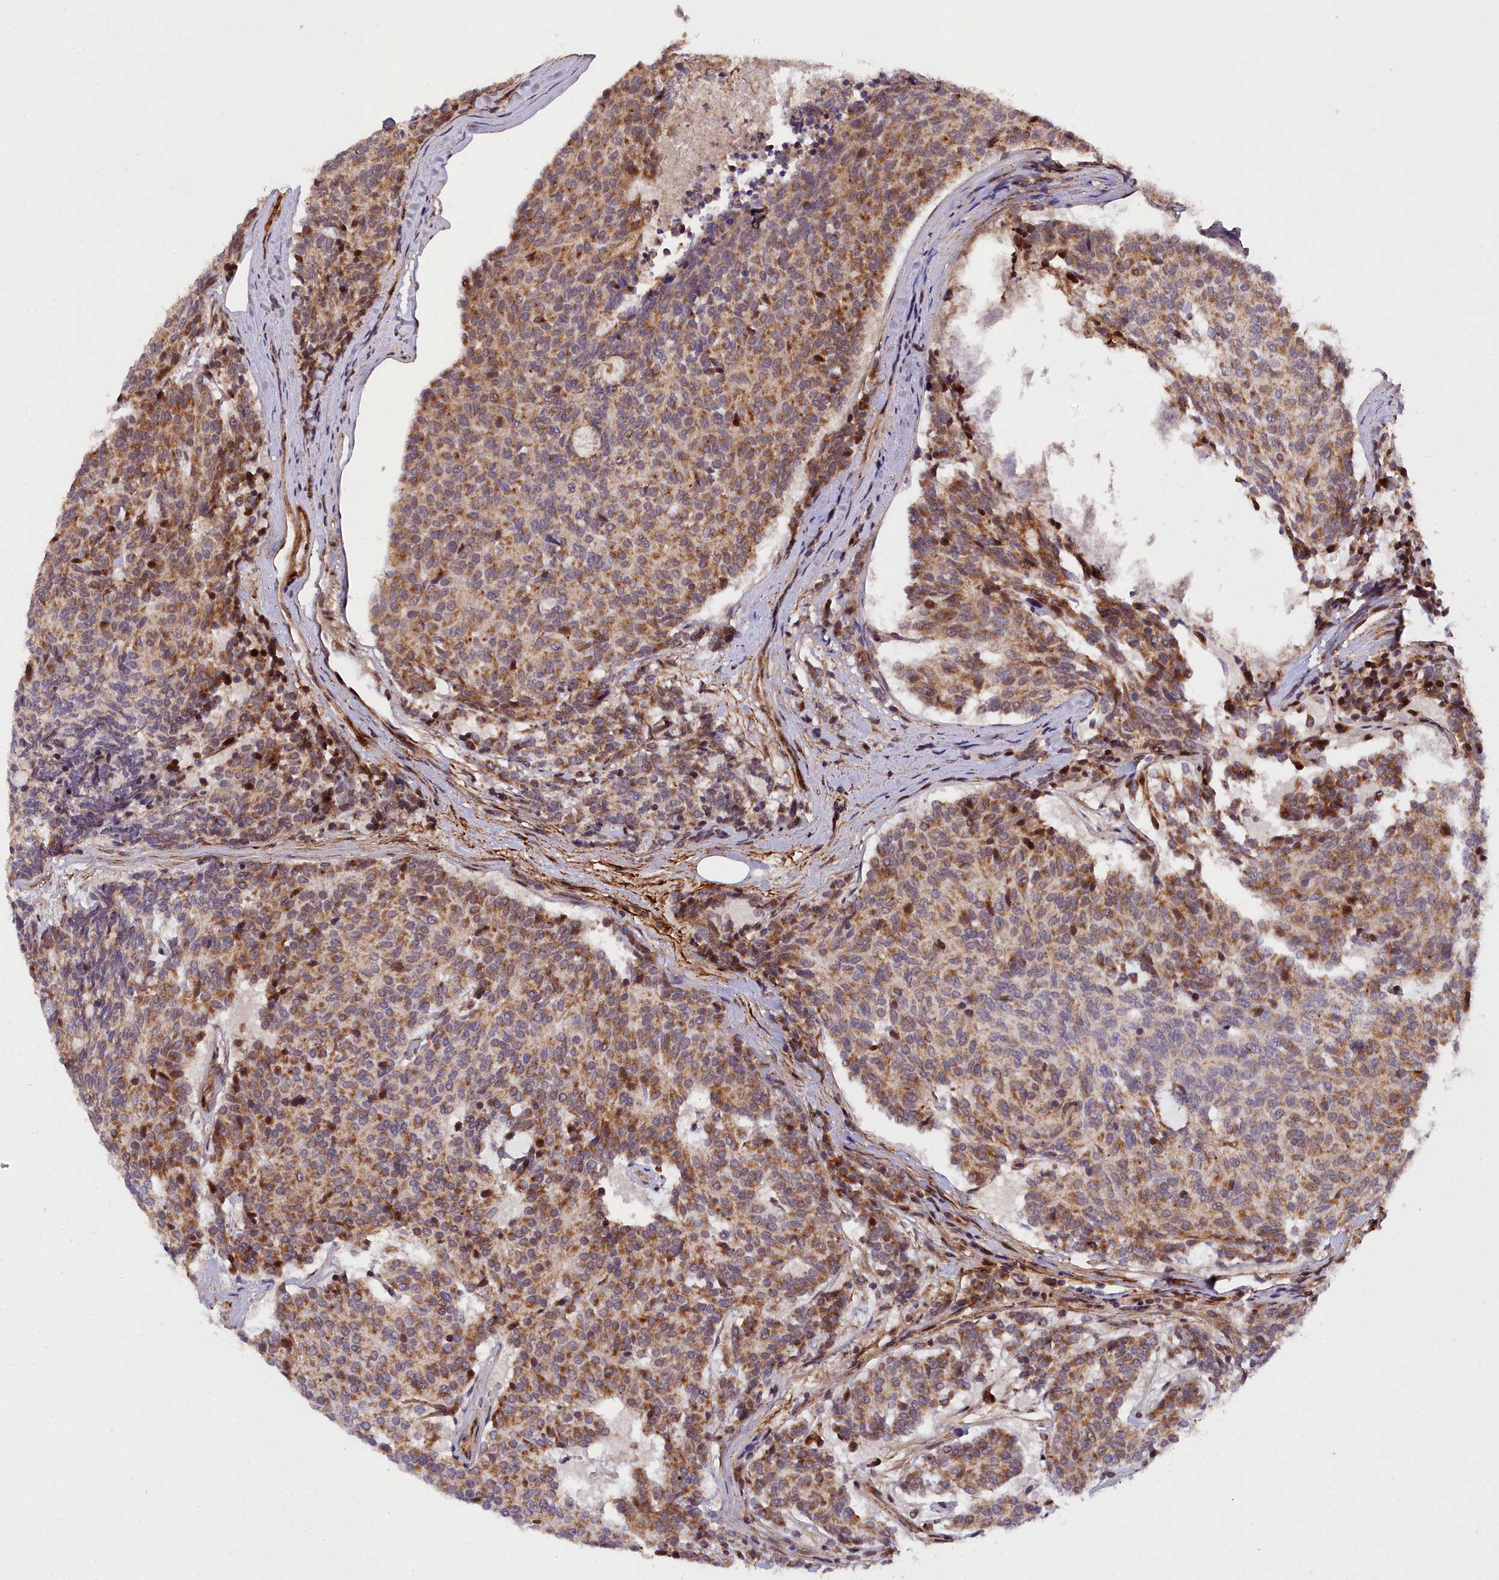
{"staining": {"intensity": "moderate", "quantity": ">75%", "location": "cytoplasmic/membranous"}, "tissue": "carcinoid", "cell_type": "Tumor cells", "image_type": "cancer", "snomed": [{"axis": "morphology", "description": "Carcinoid, malignant, NOS"}, {"axis": "topography", "description": "Pancreas"}], "caption": "Tumor cells display medium levels of moderate cytoplasmic/membranous positivity in about >75% of cells in carcinoid (malignant). (Brightfield microscopy of DAB IHC at high magnification).", "gene": "MRPS11", "patient": {"sex": "female", "age": 54}}